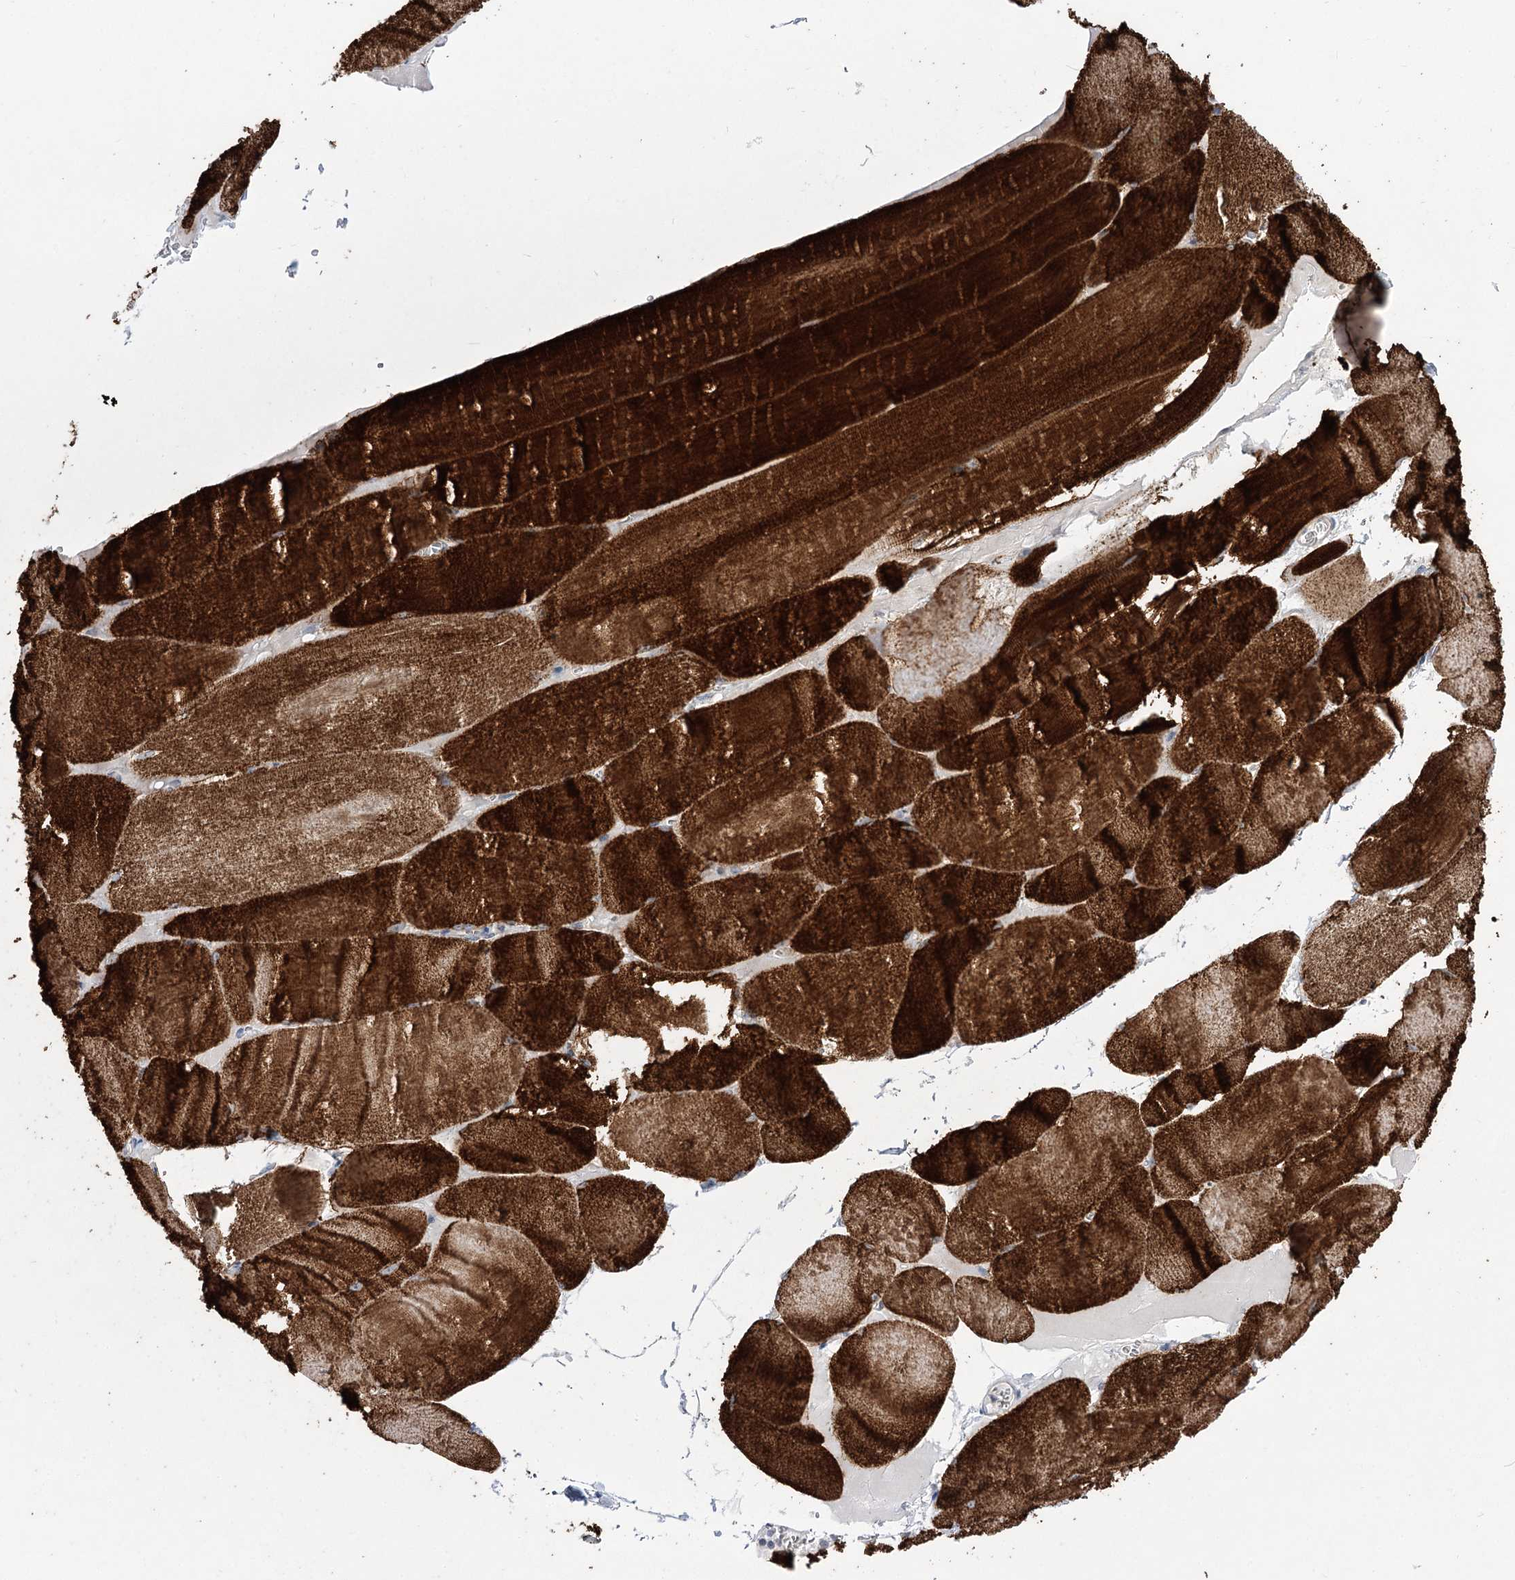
{"staining": {"intensity": "strong", "quantity": ">75%", "location": "cytoplasmic/membranous"}, "tissue": "skeletal muscle", "cell_type": "Myocytes", "image_type": "normal", "snomed": [{"axis": "morphology", "description": "Normal tissue, NOS"}, {"axis": "morphology", "description": "Basal cell carcinoma"}, {"axis": "topography", "description": "Skeletal muscle"}], "caption": "A brown stain labels strong cytoplasmic/membranous positivity of a protein in myocytes of unremarkable skeletal muscle. (DAB IHC, brown staining for protein, blue staining for nuclei).", "gene": "HELT", "patient": {"sex": "female", "age": 64}}